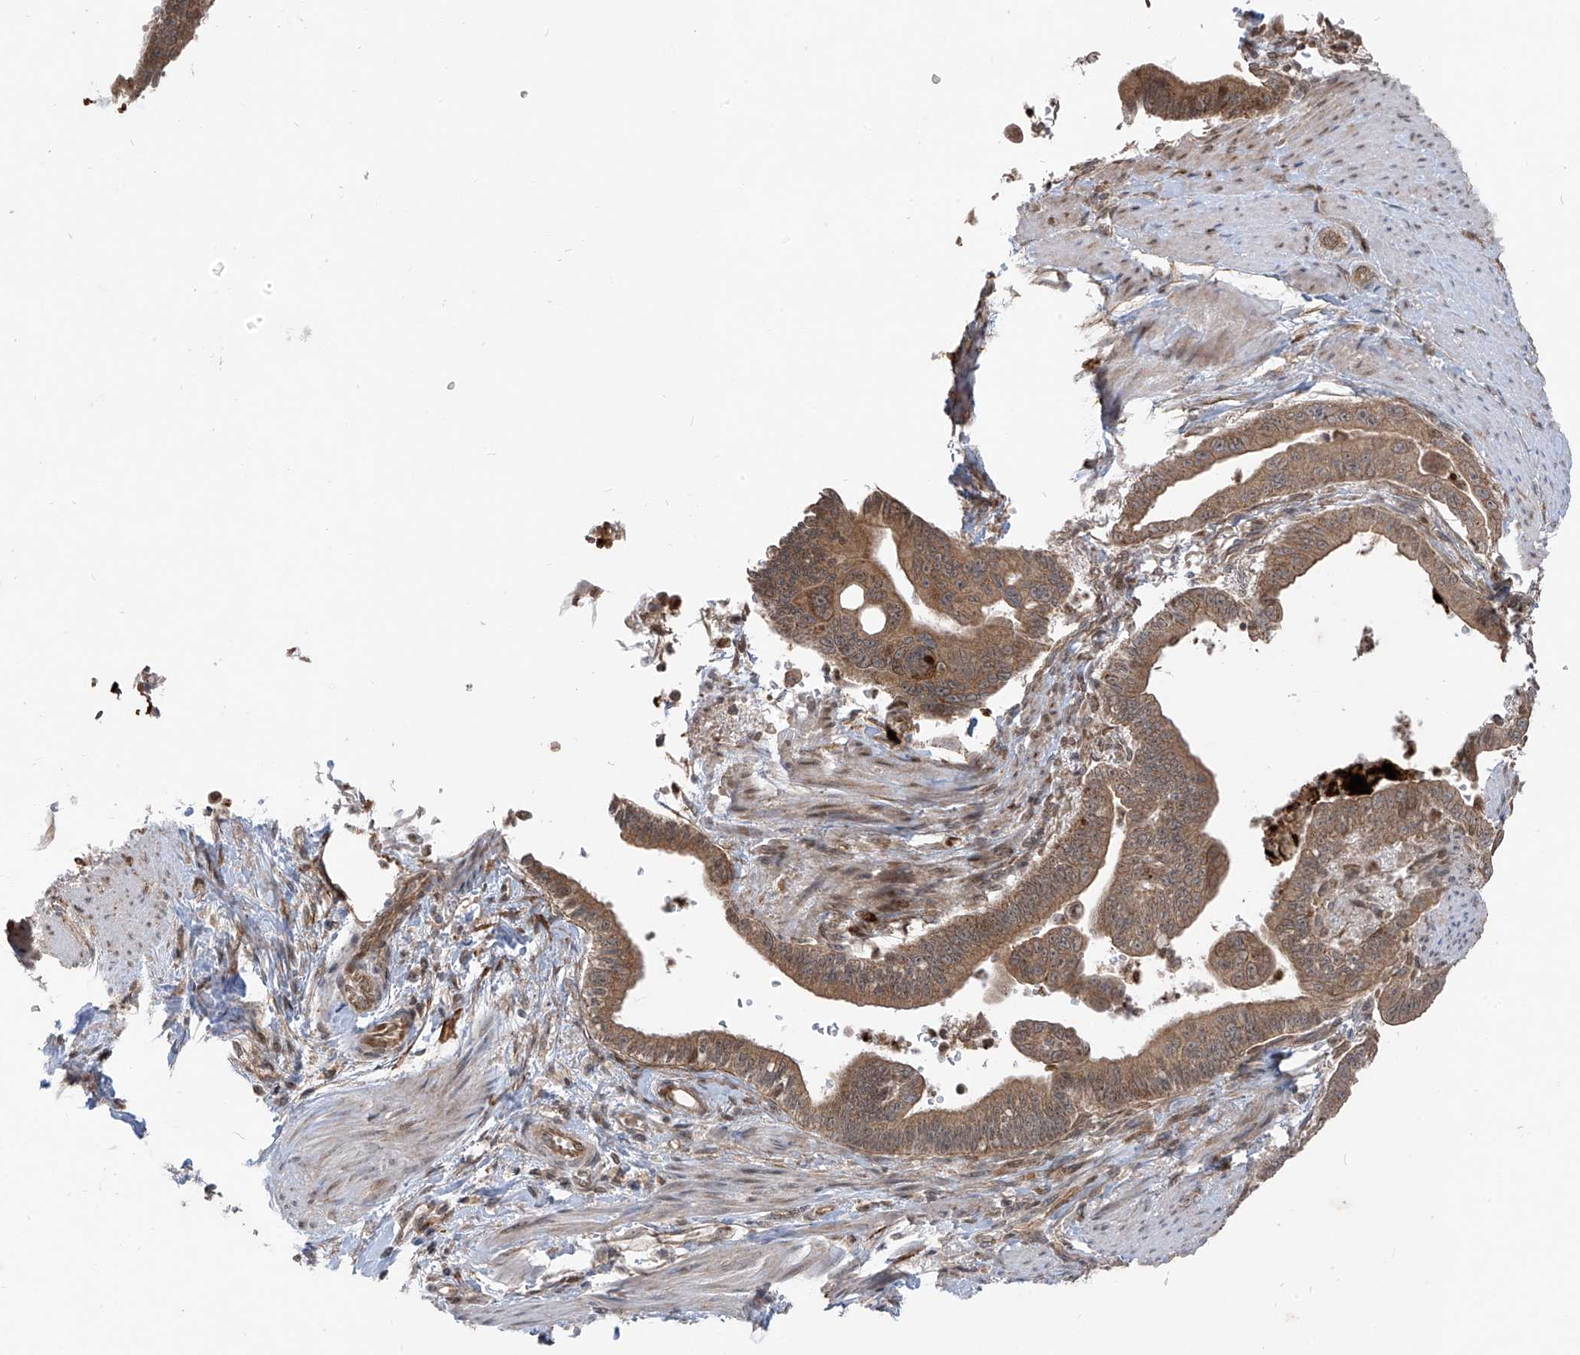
{"staining": {"intensity": "moderate", "quantity": ">75%", "location": "cytoplasmic/membranous"}, "tissue": "pancreatic cancer", "cell_type": "Tumor cells", "image_type": "cancer", "snomed": [{"axis": "morphology", "description": "Adenocarcinoma, NOS"}, {"axis": "topography", "description": "Pancreas"}], "caption": "High-magnification brightfield microscopy of adenocarcinoma (pancreatic) stained with DAB (3,3'-diaminobenzidine) (brown) and counterstained with hematoxylin (blue). tumor cells exhibit moderate cytoplasmic/membranous positivity is present in about>75% of cells.", "gene": "PDE11A", "patient": {"sex": "male", "age": 70}}